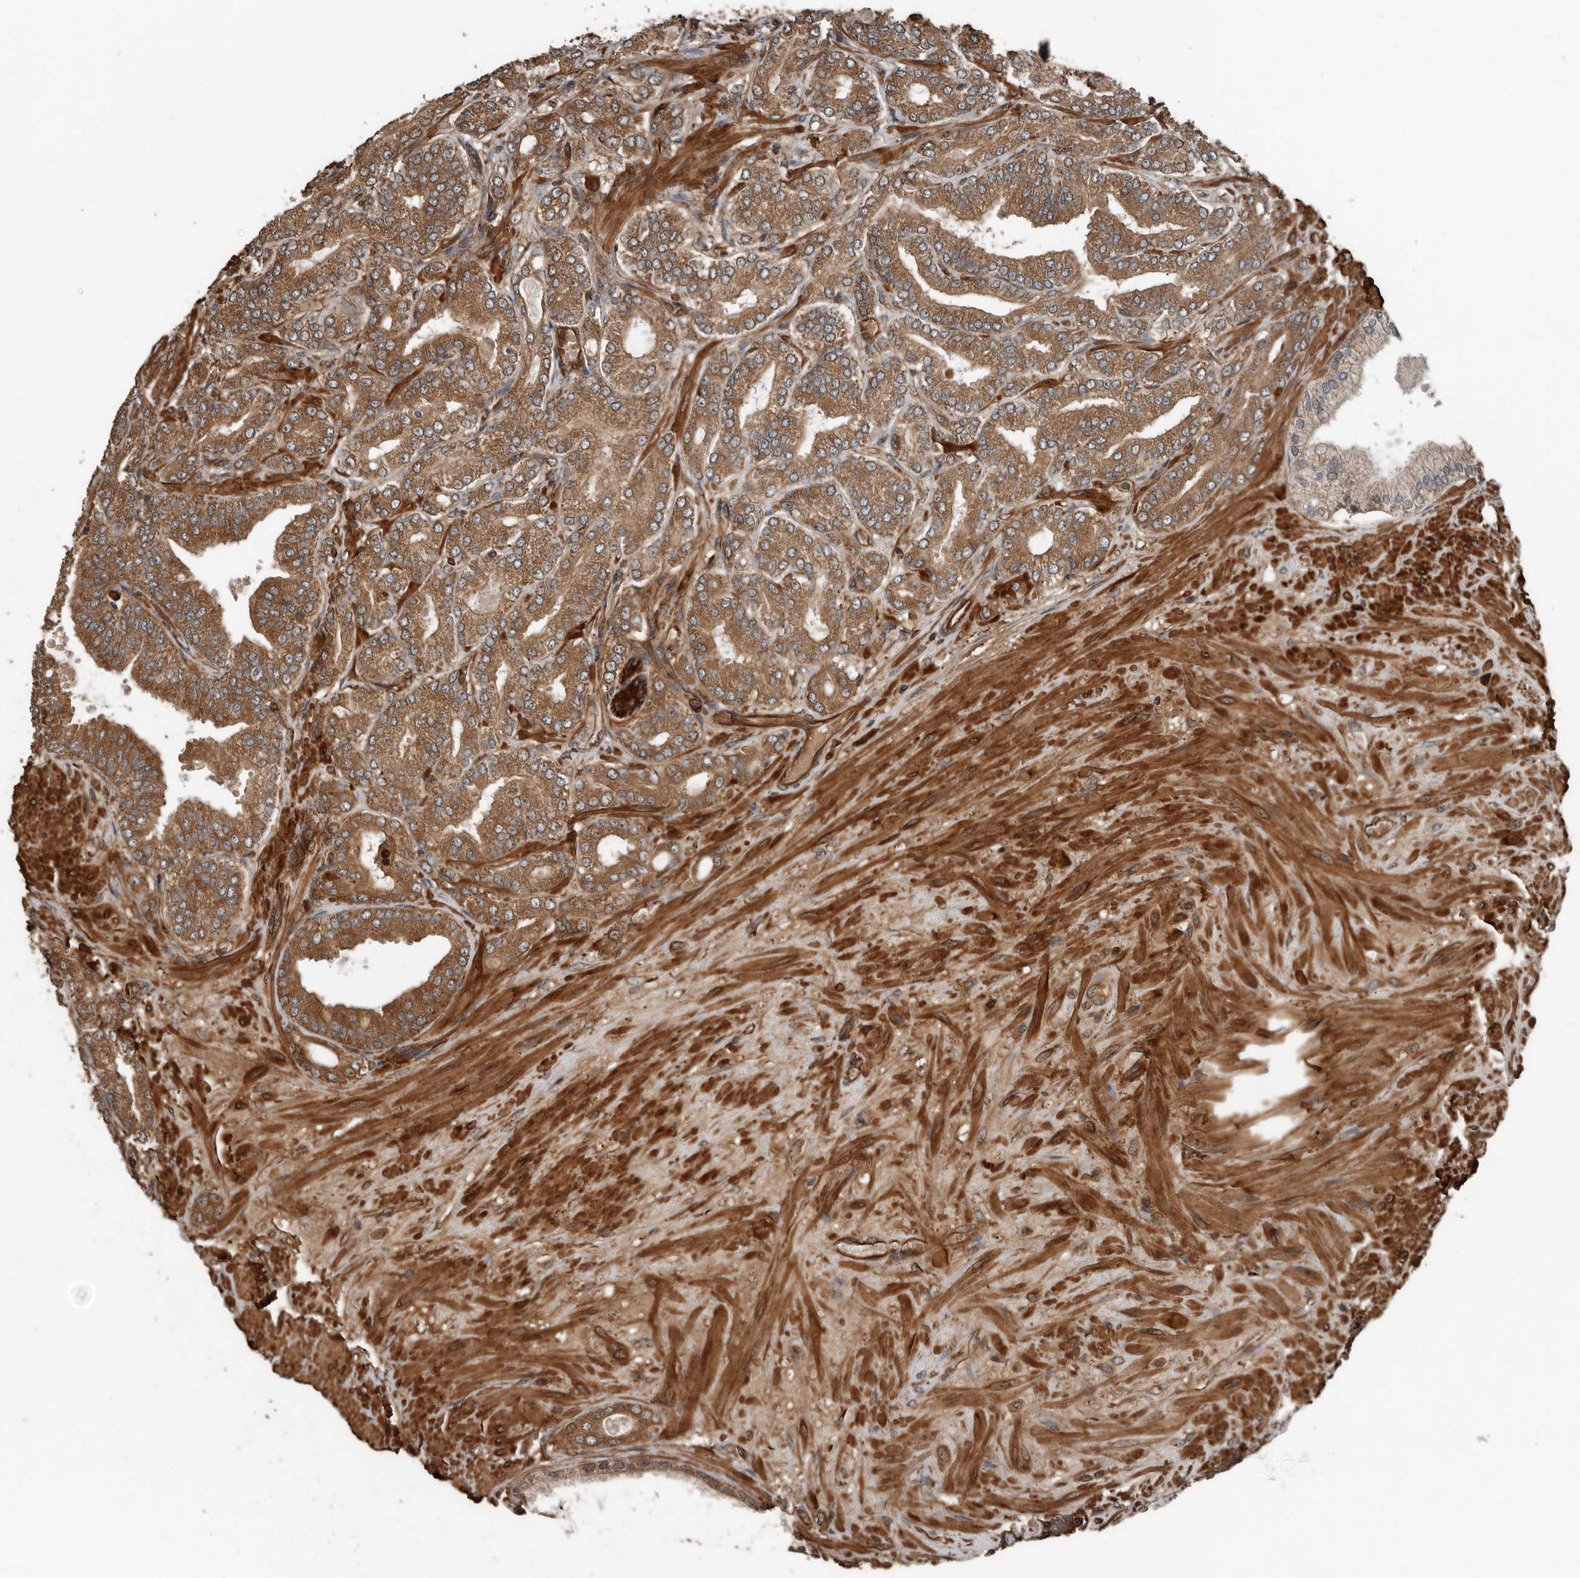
{"staining": {"intensity": "moderate", "quantity": ">75%", "location": "cytoplasmic/membranous"}, "tissue": "prostate cancer", "cell_type": "Tumor cells", "image_type": "cancer", "snomed": [{"axis": "morphology", "description": "Adenocarcinoma, Low grade"}, {"axis": "topography", "description": "Prostate"}], "caption": "Moderate cytoplasmic/membranous expression is seen in about >75% of tumor cells in prostate cancer (adenocarcinoma (low-grade)). The staining was performed using DAB, with brown indicating positive protein expression. Nuclei are stained blue with hematoxylin.", "gene": "YOD1", "patient": {"sex": "male", "age": 63}}